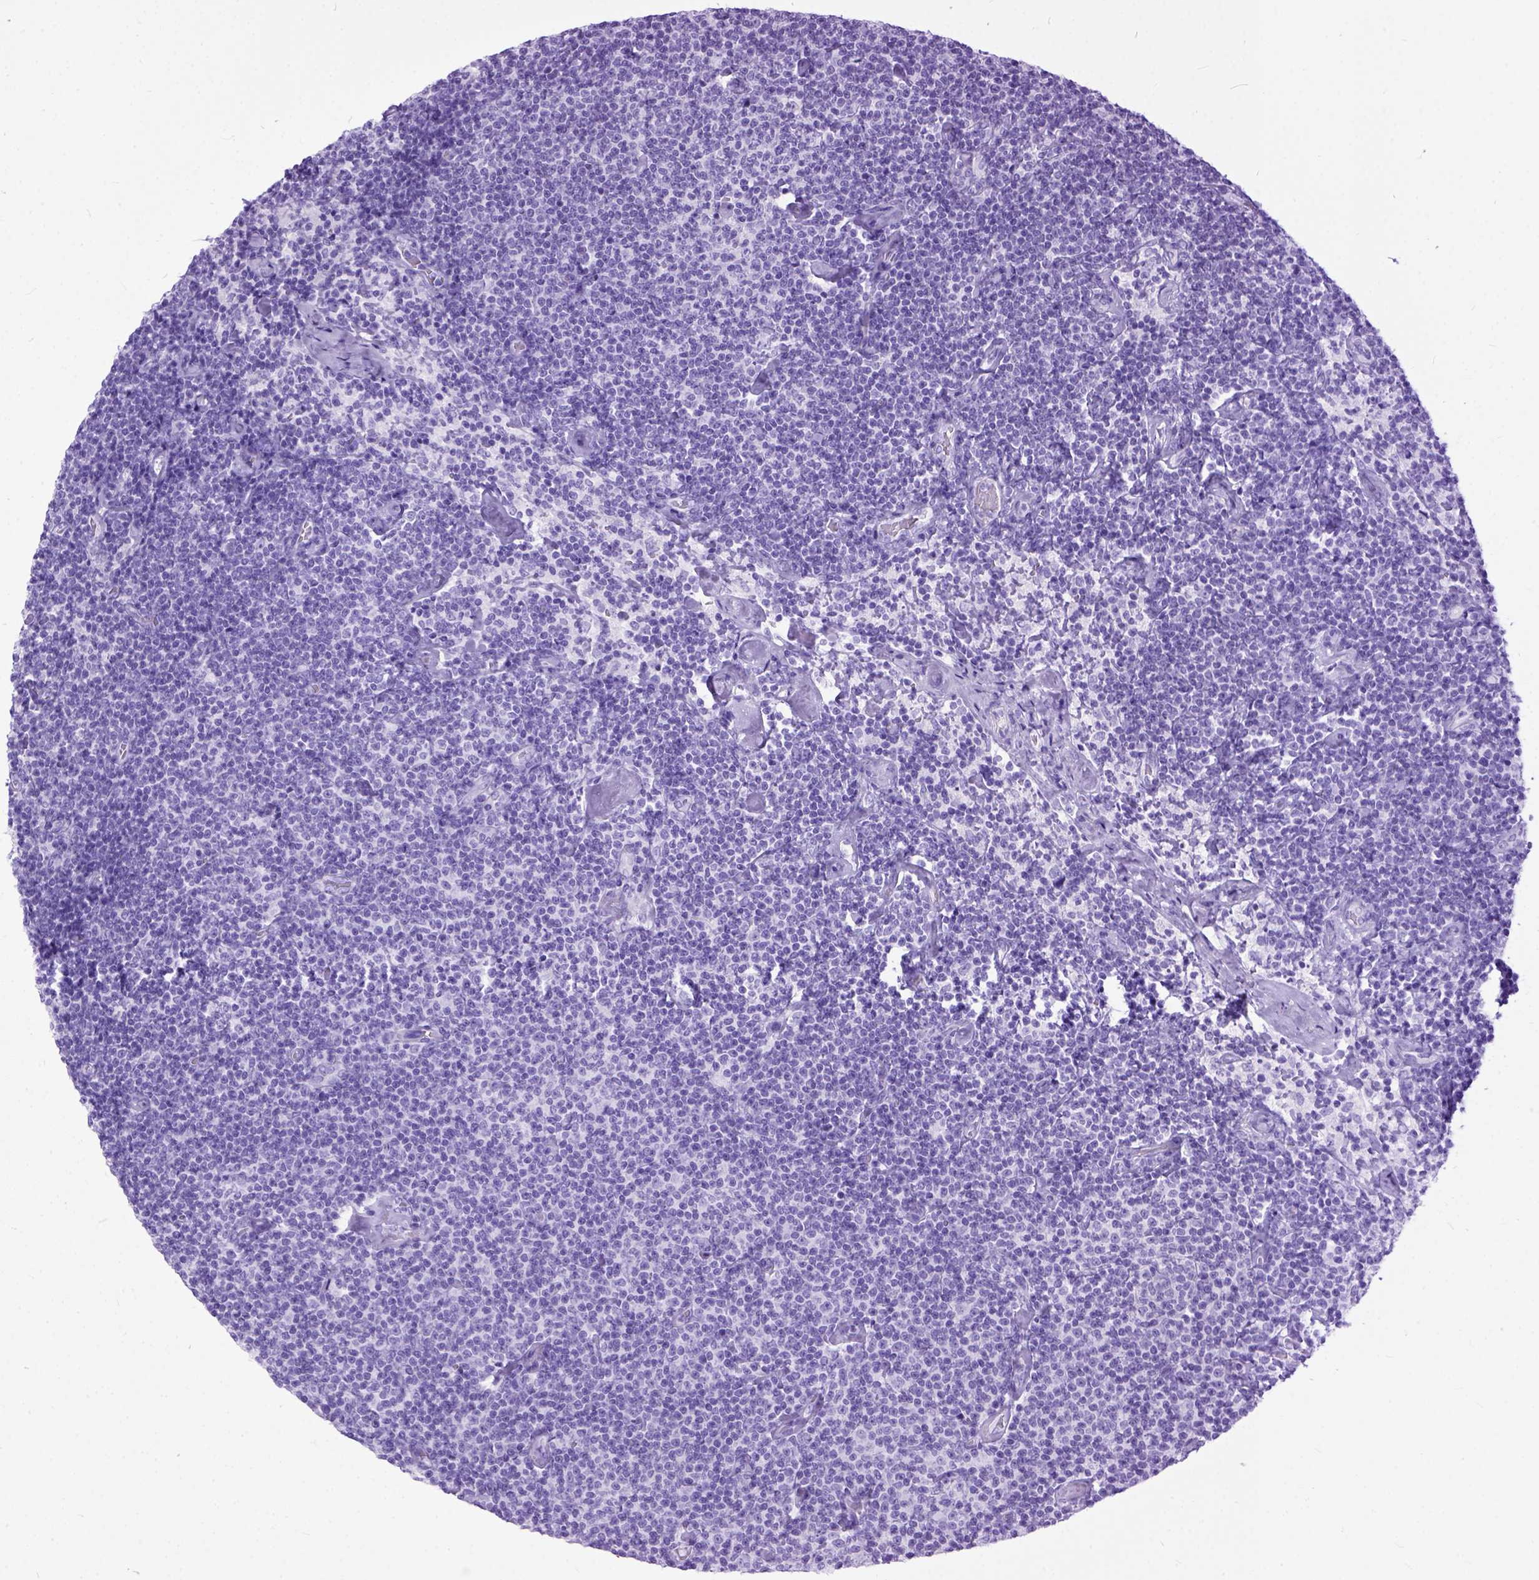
{"staining": {"intensity": "negative", "quantity": "none", "location": "none"}, "tissue": "lymphoma", "cell_type": "Tumor cells", "image_type": "cancer", "snomed": [{"axis": "morphology", "description": "Malignant lymphoma, non-Hodgkin's type, Low grade"}, {"axis": "topography", "description": "Lymph node"}], "caption": "Human lymphoma stained for a protein using immunohistochemistry (IHC) demonstrates no expression in tumor cells.", "gene": "GNGT1", "patient": {"sex": "male", "age": 81}}